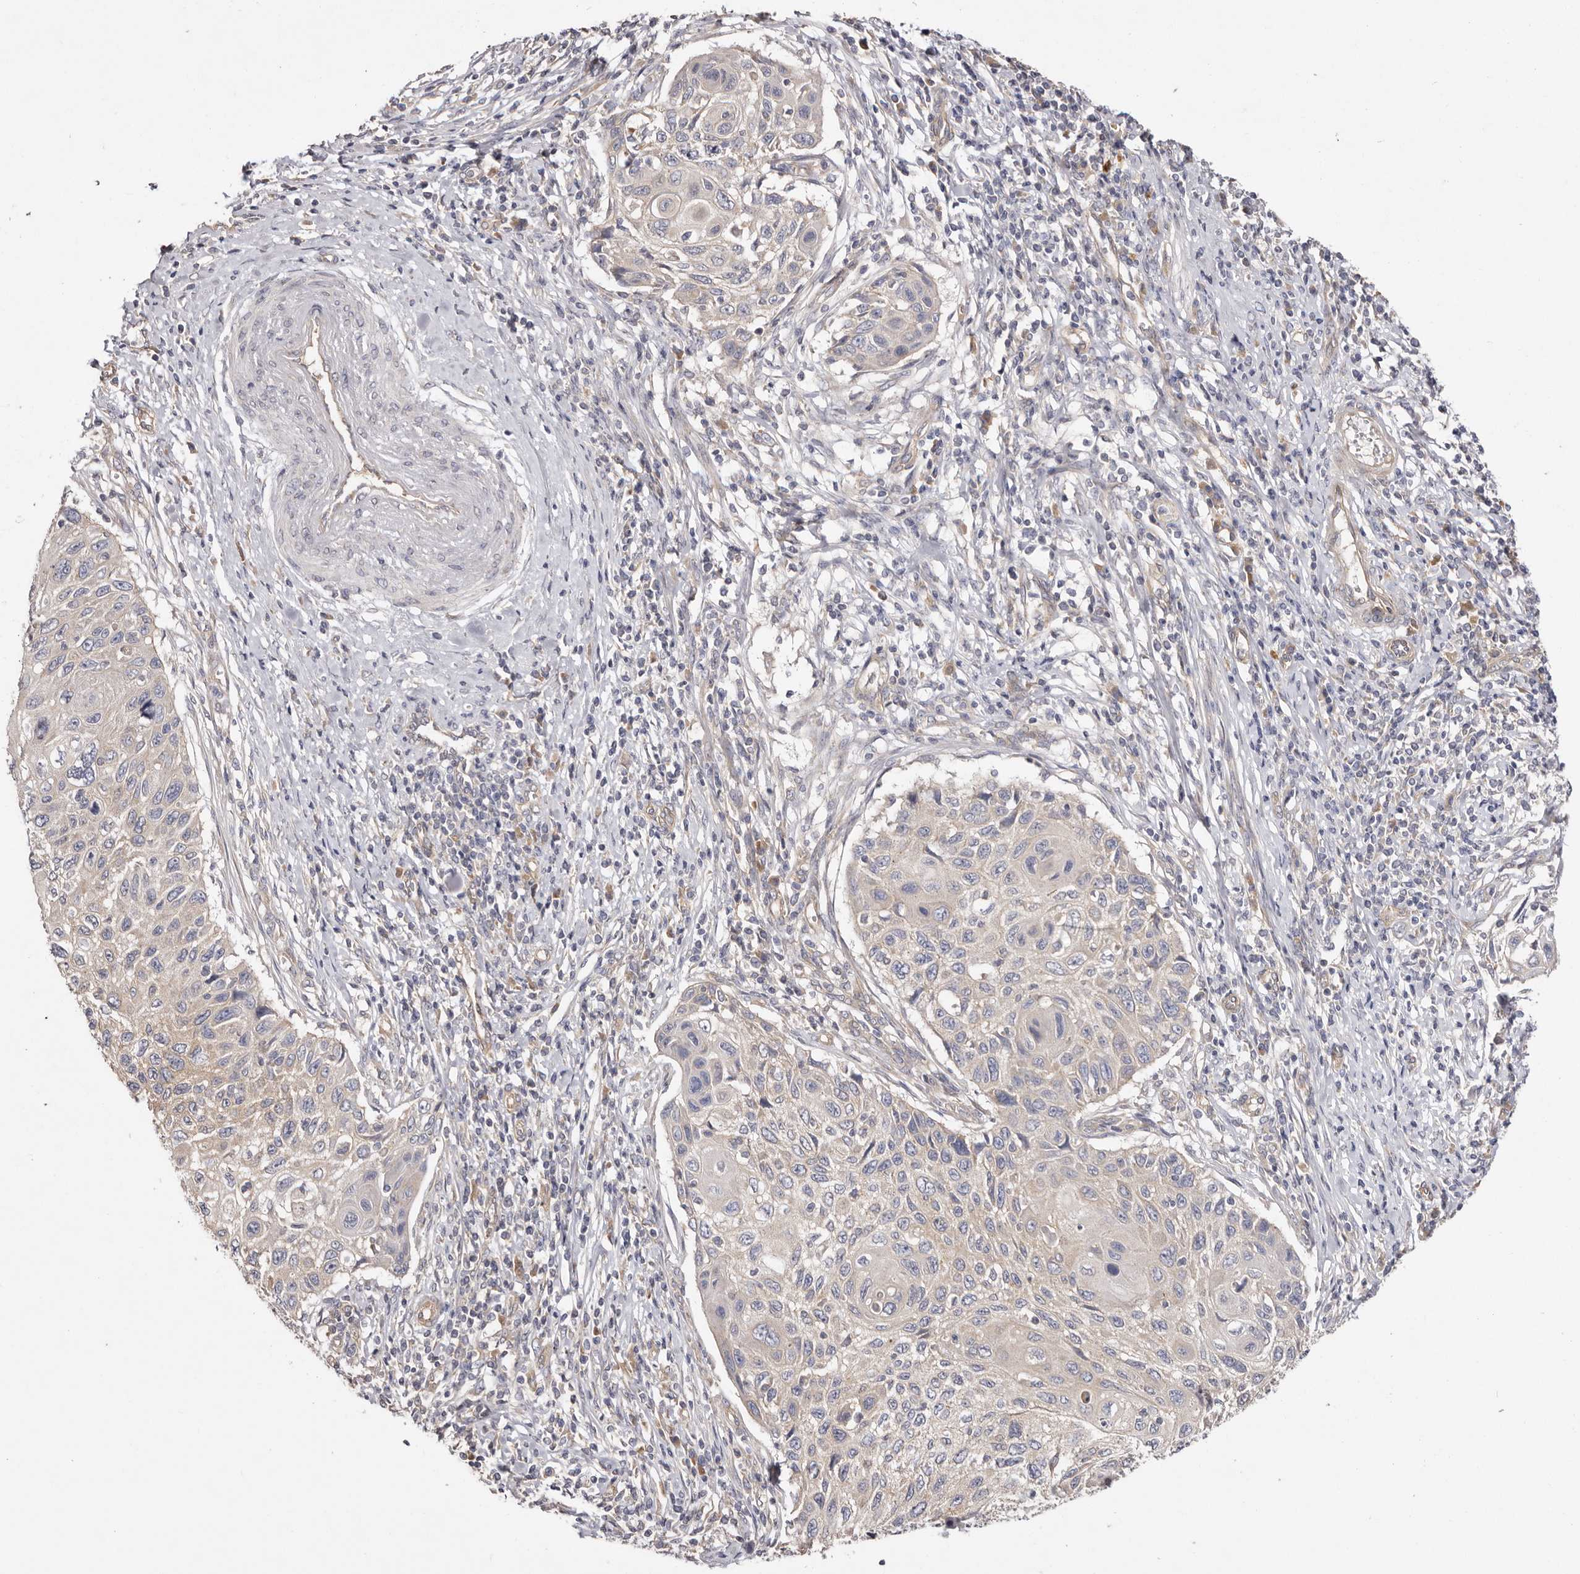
{"staining": {"intensity": "negative", "quantity": "none", "location": "none"}, "tissue": "cervical cancer", "cell_type": "Tumor cells", "image_type": "cancer", "snomed": [{"axis": "morphology", "description": "Squamous cell carcinoma, NOS"}, {"axis": "topography", "description": "Cervix"}], "caption": "Tumor cells are negative for brown protein staining in cervical squamous cell carcinoma.", "gene": "FAM167B", "patient": {"sex": "female", "age": 70}}